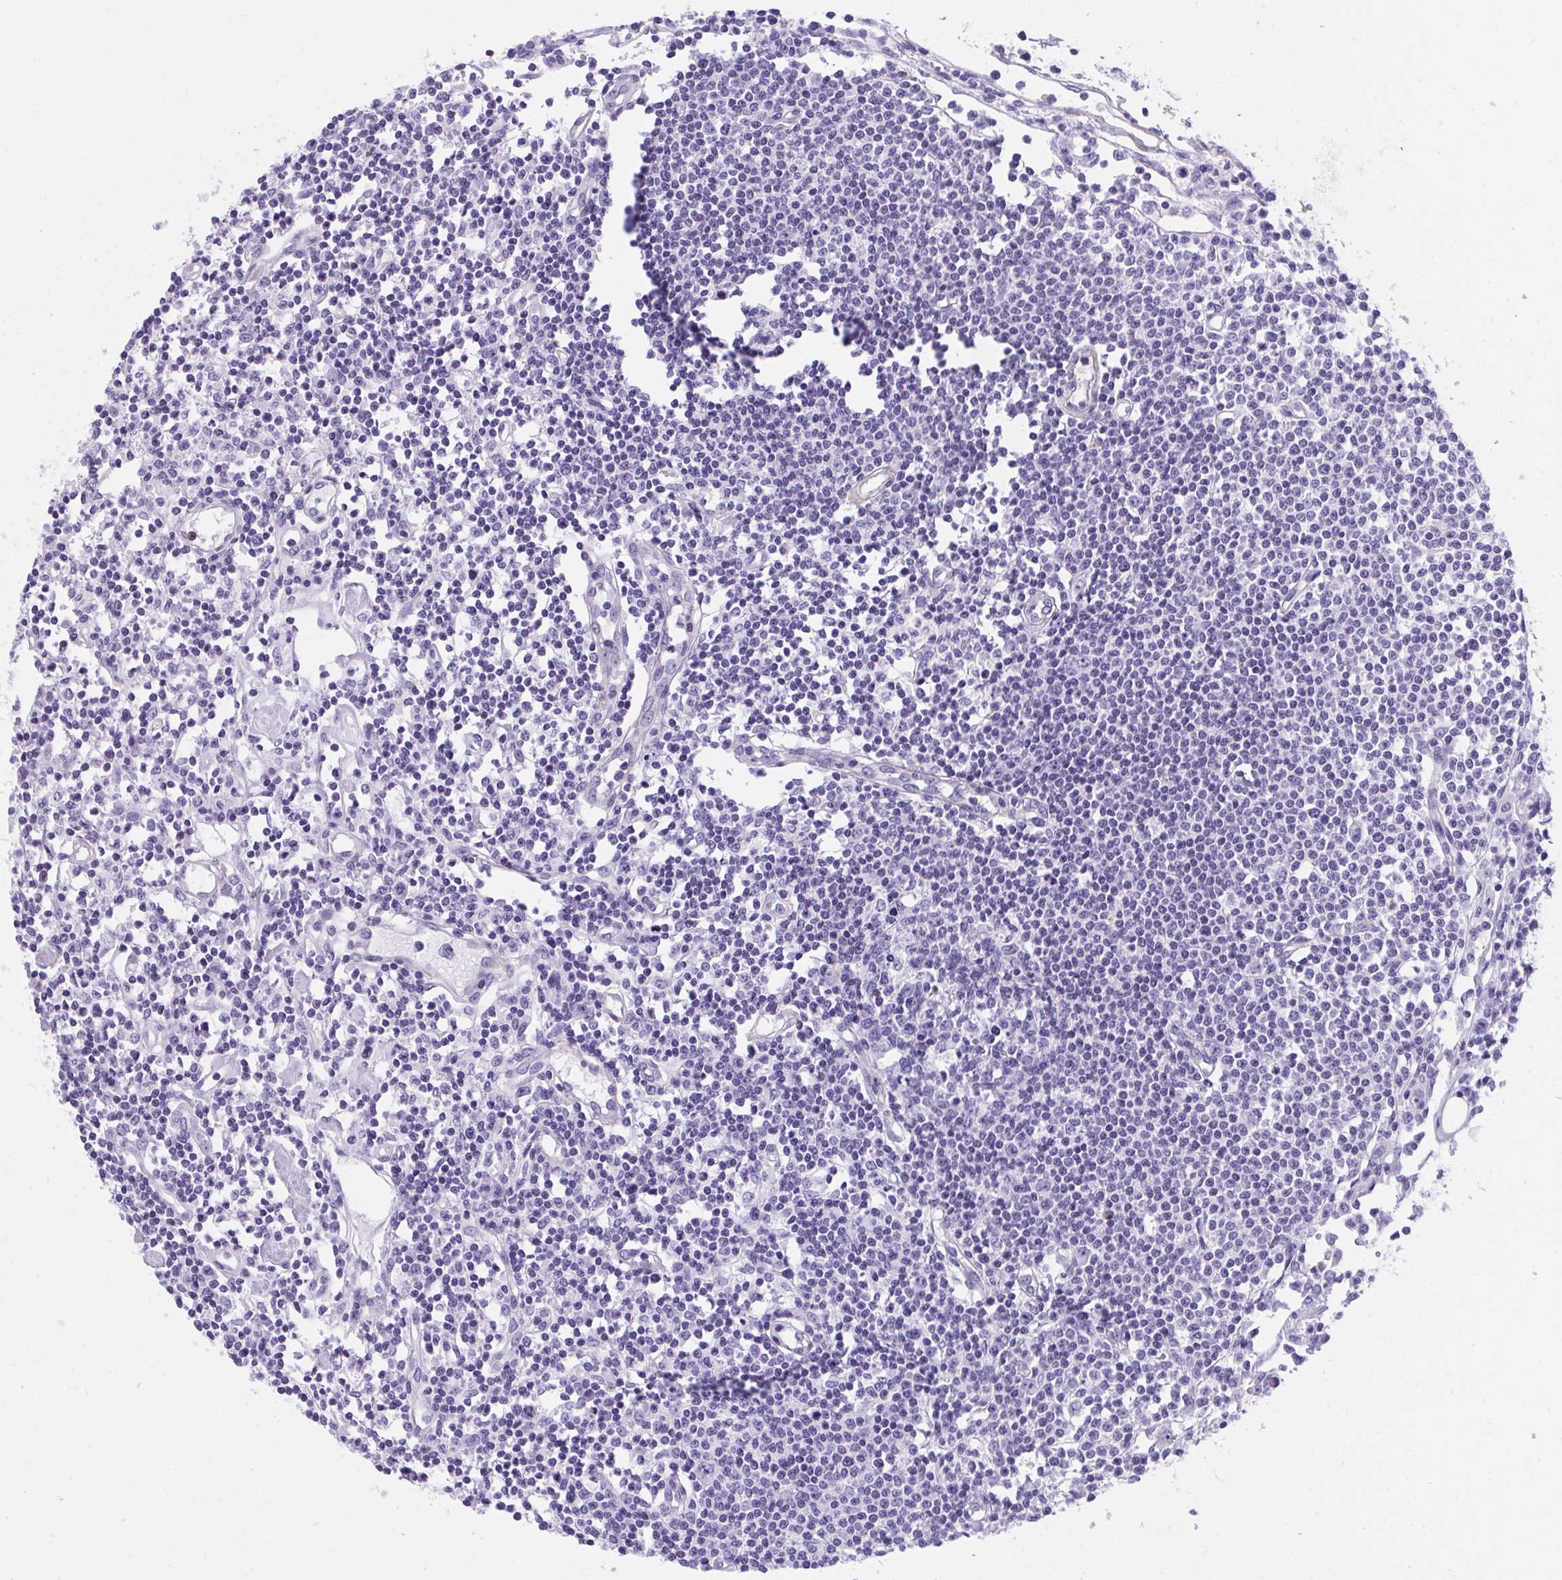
{"staining": {"intensity": "negative", "quantity": "none", "location": "none"}, "tissue": "lymph node", "cell_type": "Germinal center cells", "image_type": "normal", "snomed": [{"axis": "morphology", "description": "Normal tissue, NOS"}, {"axis": "topography", "description": "Lymph node"}], "caption": "The image shows no staining of germinal center cells in unremarkable lymph node.", "gene": "KCNN4", "patient": {"sex": "female", "age": 78}}